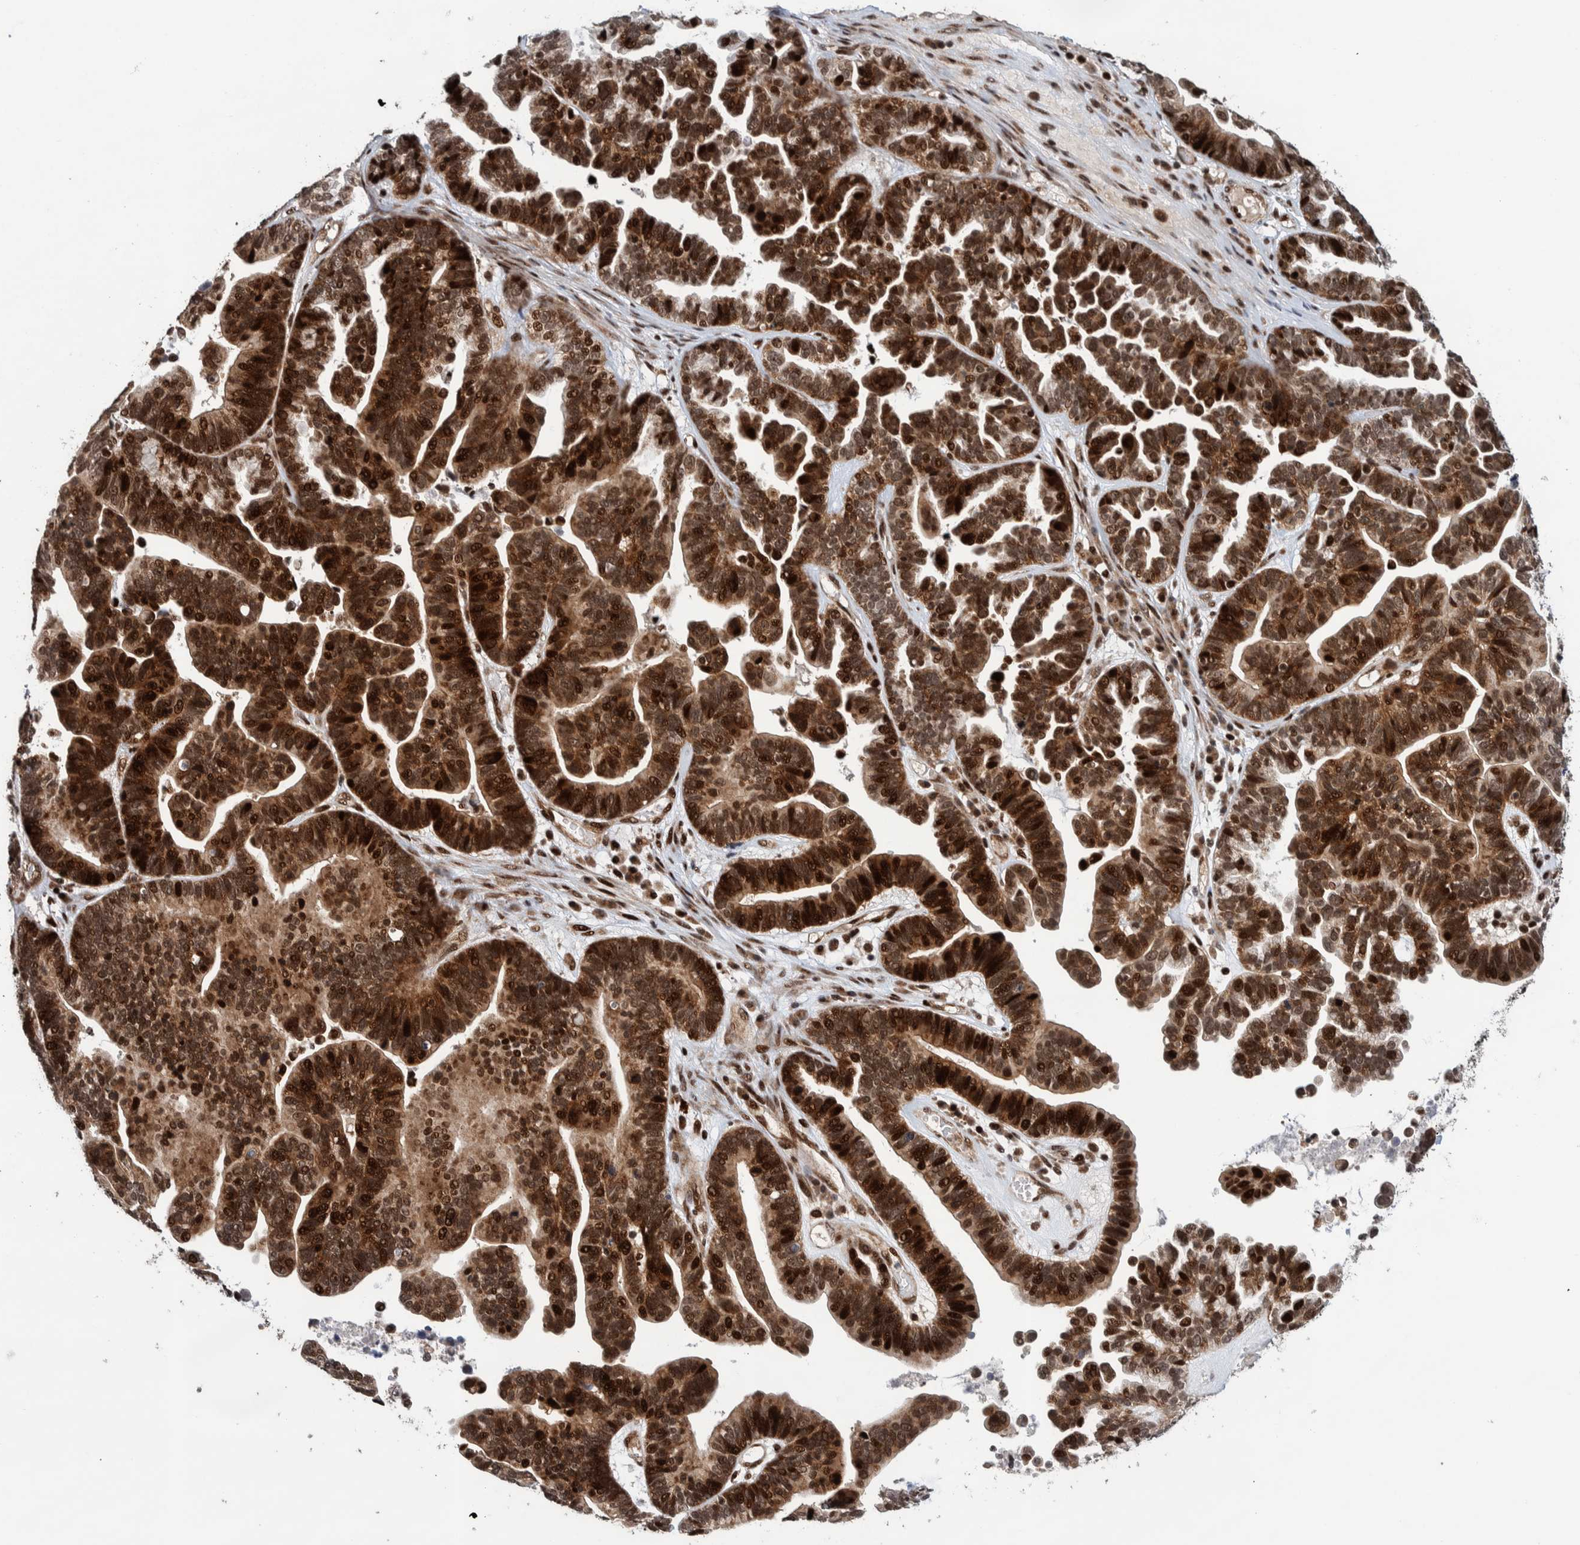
{"staining": {"intensity": "strong", "quantity": ">75%", "location": "cytoplasmic/membranous,nuclear"}, "tissue": "ovarian cancer", "cell_type": "Tumor cells", "image_type": "cancer", "snomed": [{"axis": "morphology", "description": "Cystadenocarcinoma, serous, NOS"}, {"axis": "topography", "description": "Ovary"}], "caption": "Protein expression by IHC demonstrates strong cytoplasmic/membranous and nuclear expression in approximately >75% of tumor cells in ovarian serous cystadenocarcinoma.", "gene": "CHD4", "patient": {"sex": "female", "age": 56}}